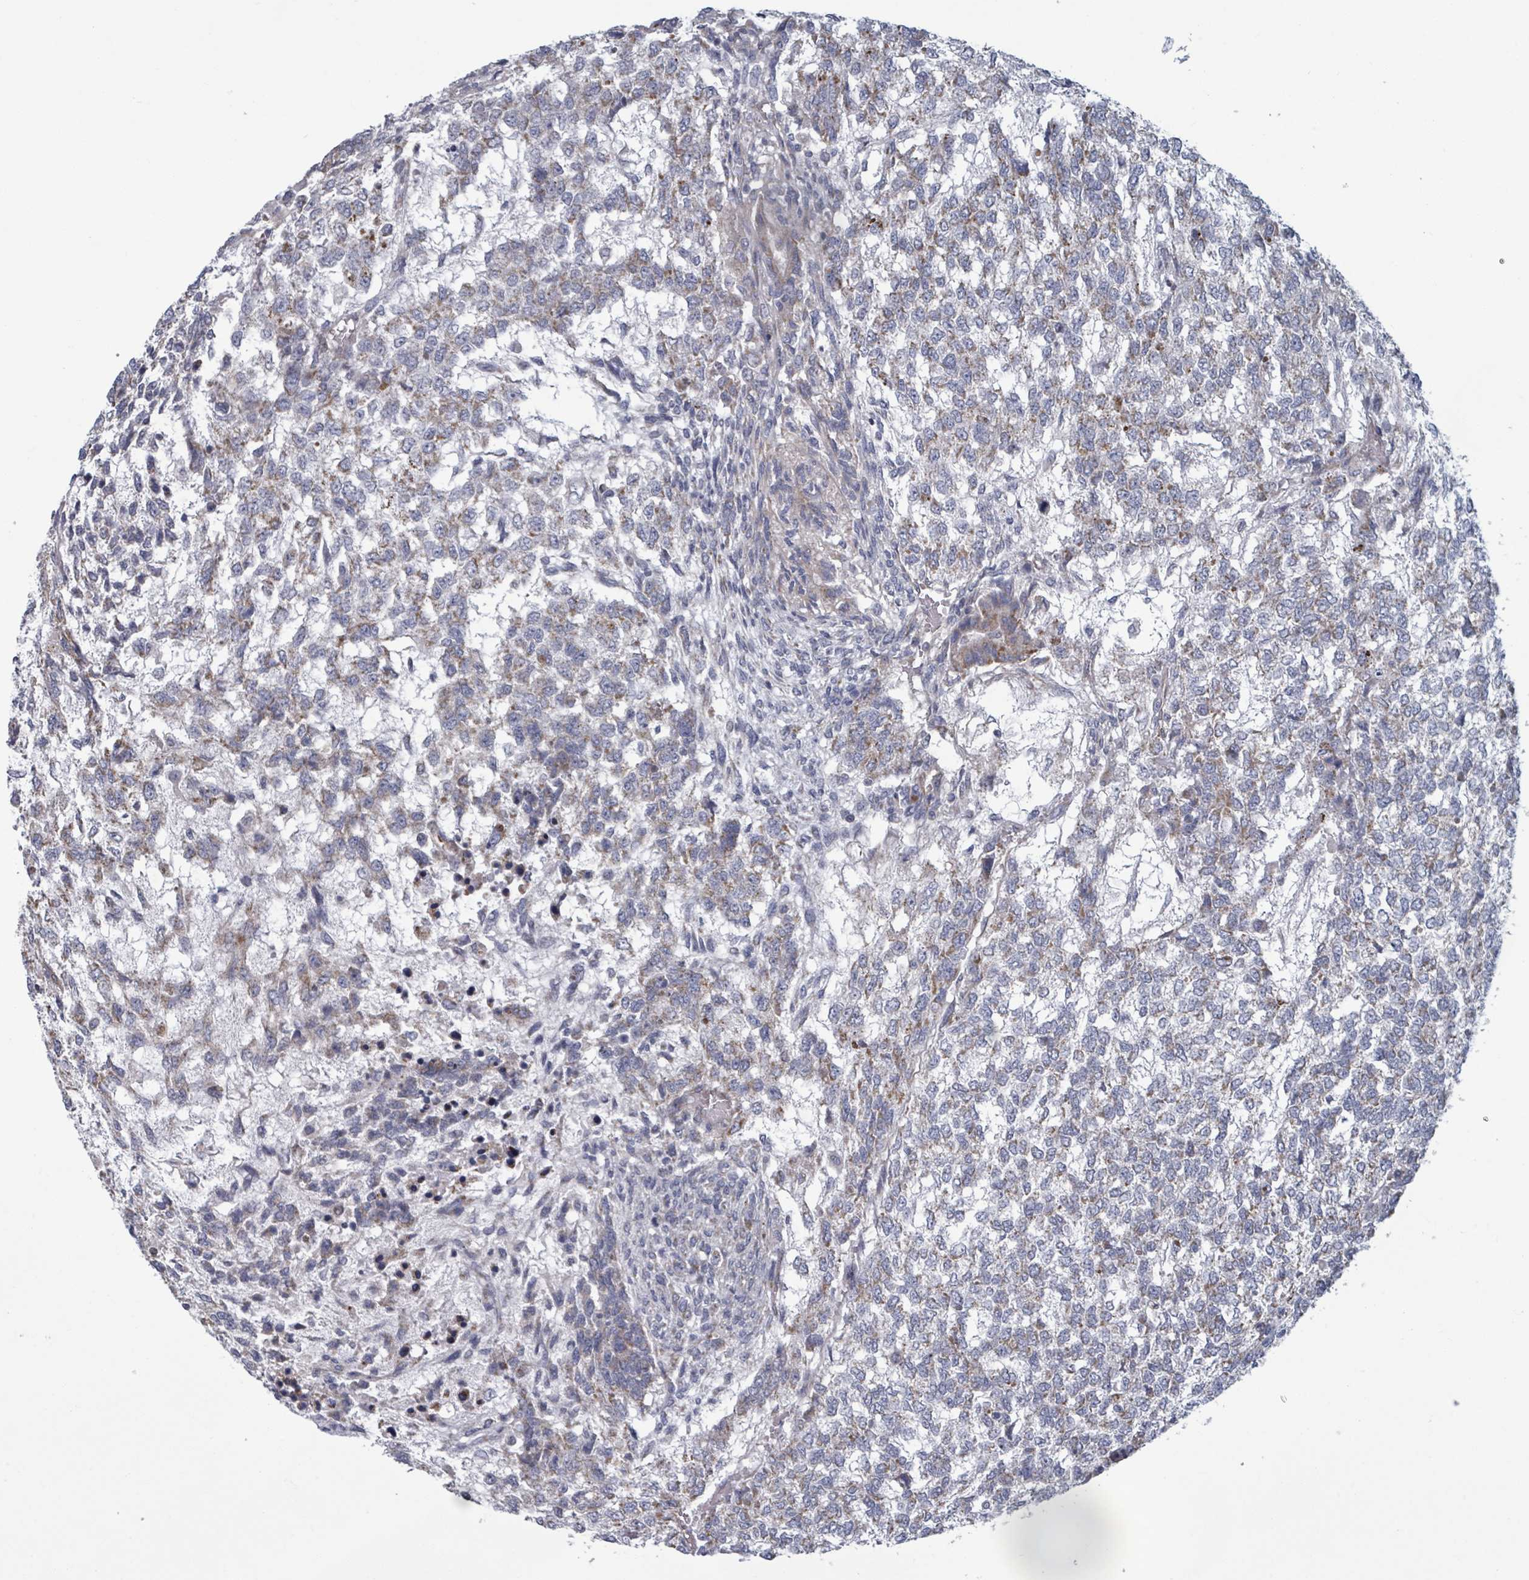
{"staining": {"intensity": "weak", "quantity": "<25%", "location": "cytoplasmic/membranous"}, "tissue": "testis cancer", "cell_type": "Tumor cells", "image_type": "cancer", "snomed": [{"axis": "morphology", "description": "Carcinoma, Embryonal, NOS"}, {"axis": "topography", "description": "Testis"}], "caption": "Testis cancer (embryonal carcinoma) stained for a protein using IHC exhibits no positivity tumor cells.", "gene": "FKBP1A", "patient": {"sex": "male", "age": 23}}